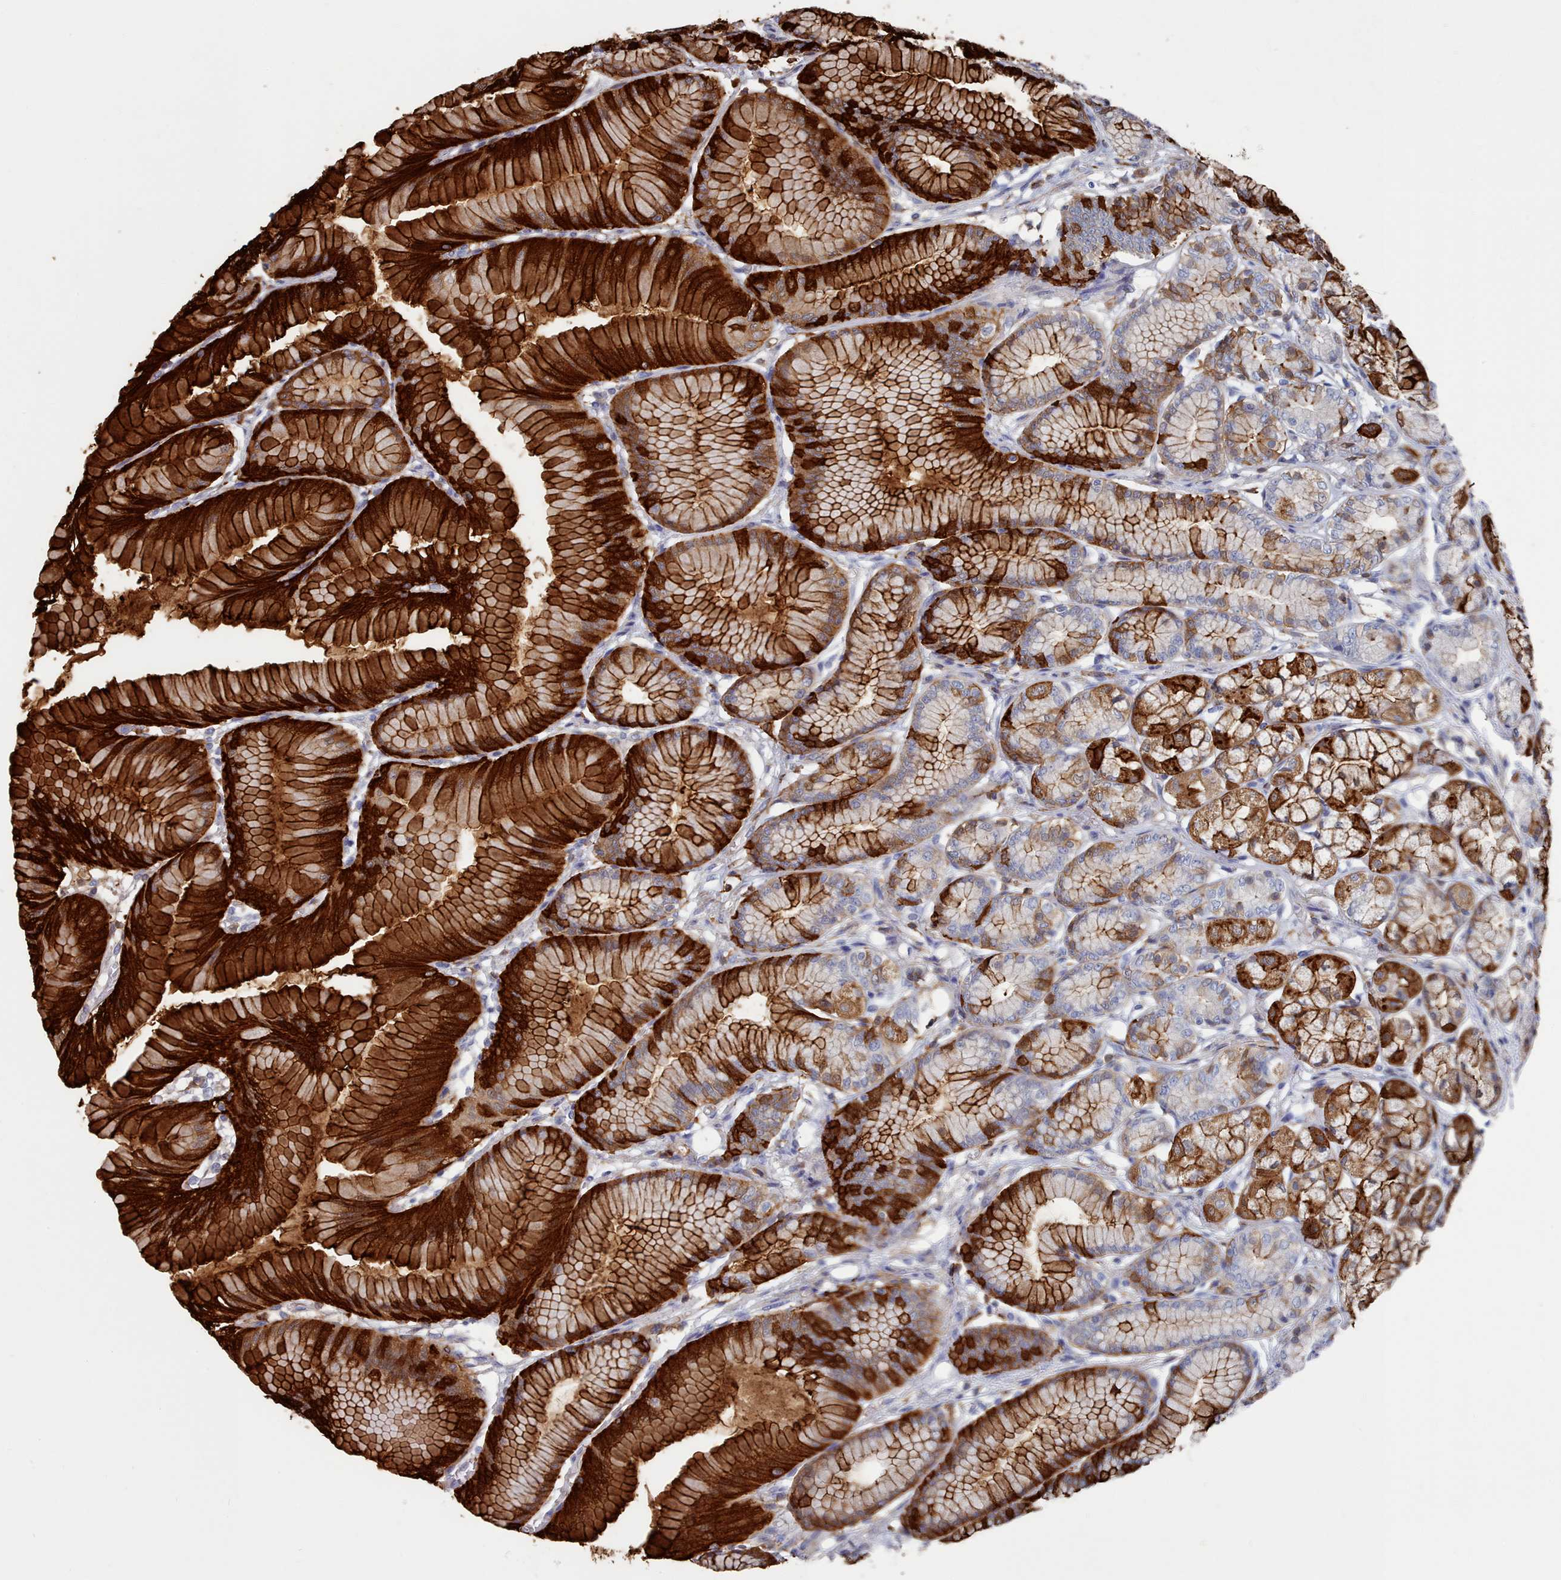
{"staining": {"intensity": "strong", "quantity": "25%-75%", "location": "cytoplasmic/membranous"}, "tissue": "stomach", "cell_type": "Glandular cells", "image_type": "normal", "snomed": [{"axis": "morphology", "description": "Normal tissue, NOS"}, {"axis": "morphology", "description": "Adenocarcinoma, NOS"}, {"axis": "morphology", "description": "Adenocarcinoma, High grade"}, {"axis": "topography", "description": "Stomach, upper"}, {"axis": "topography", "description": "Stomach"}], "caption": "High-magnification brightfield microscopy of normal stomach stained with DAB (brown) and counterstained with hematoxylin (blue). glandular cells exhibit strong cytoplasmic/membranous expression is appreciated in approximately25%-75% of cells.", "gene": "G6PC1", "patient": {"sex": "female", "age": 65}}